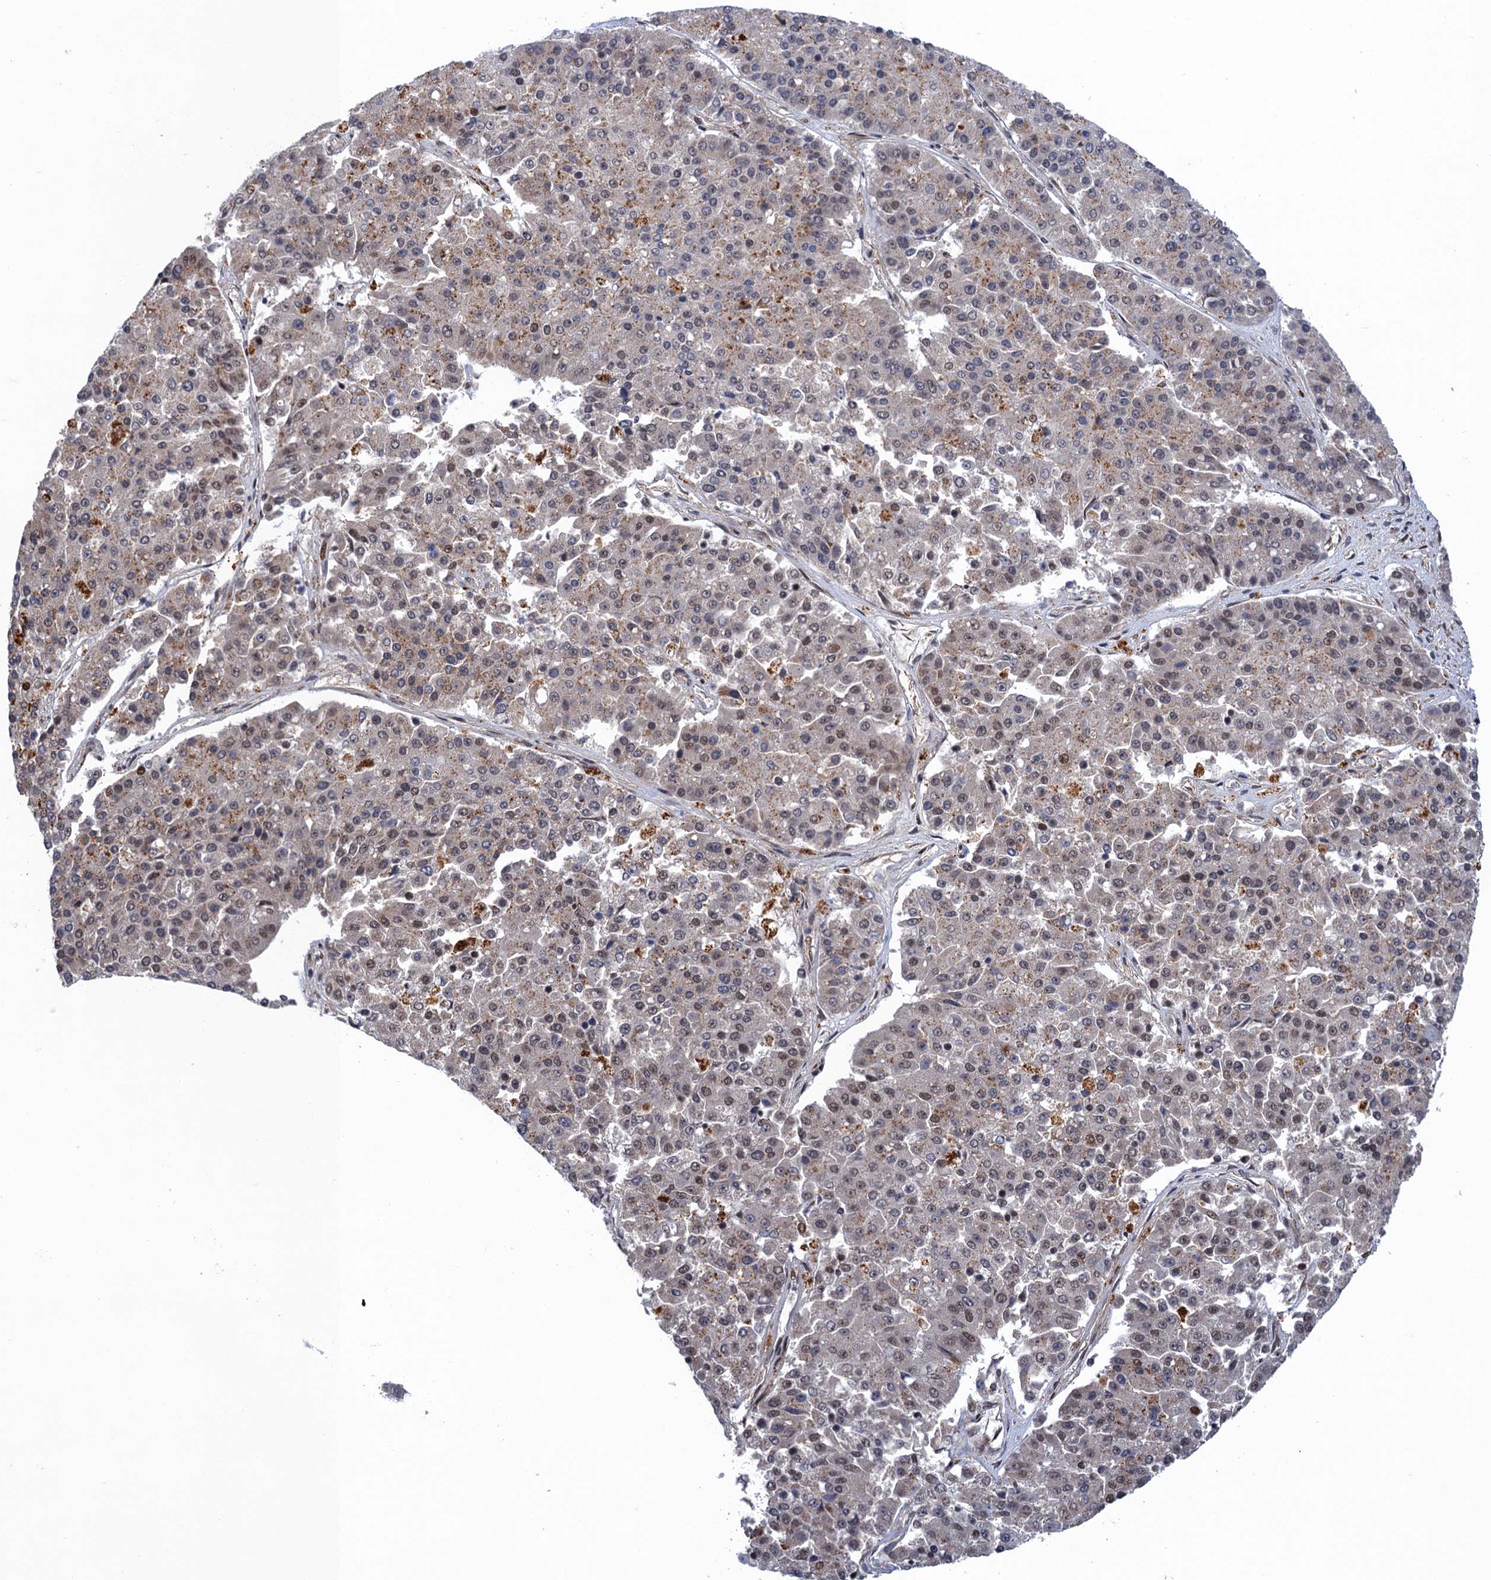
{"staining": {"intensity": "weak", "quantity": "25%-75%", "location": "cytoplasmic/membranous,nuclear"}, "tissue": "pancreatic cancer", "cell_type": "Tumor cells", "image_type": "cancer", "snomed": [{"axis": "morphology", "description": "Adenocarcinoma, NOS"}, {"axis": "topography", "description": "Pancreas"}], "caption": "Immunohistochemical staining of human adenocarcinoma (pancreatic) exhibits low levels of weak cytoplasmic/membranous and nuclear positivity in about 25%-75% of tumor cells.", "gene": "NEK8", "patient": {"sex": "male", "age": 50}}